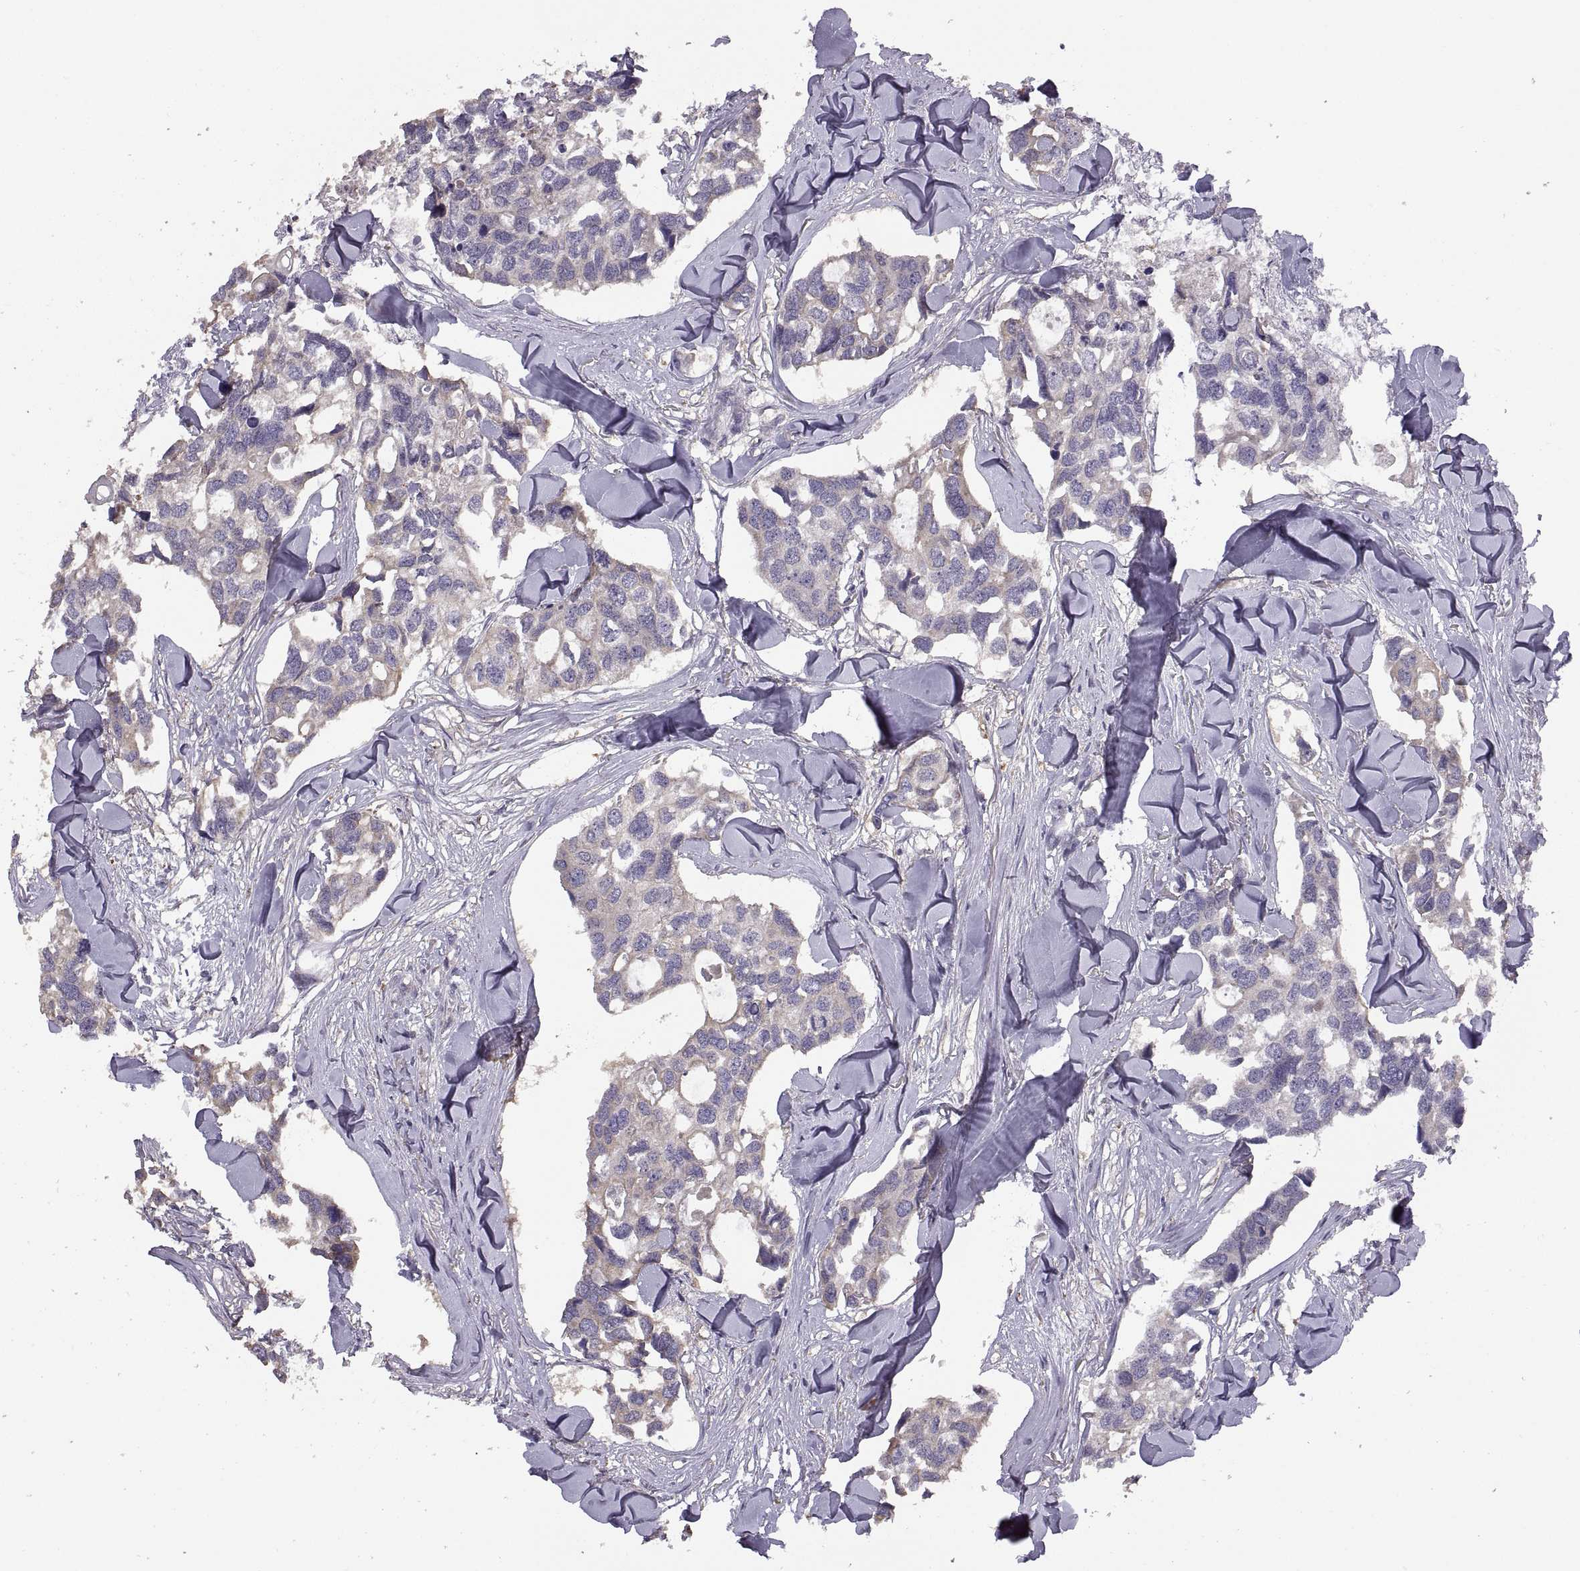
{"staining": {"intensity": "weak", "quantity": "25%-75%", "location": "cytoplasmic/membranous"}, "tissue": "breast cancer", "cell_type": "Tumor cells", "image_type": "cancer", "snomed": [{"axis": "morphology", "description": "Duct carcinoma"}, {"axis": "topography", "description": "Breast"}], "caption": "A brown stain shows weak cytoplasmic/membranous positivity of a protein in breast cancer tumor cells.", "gene": "ACSBG2", "patient": {"sex": "female", "age": 83}}